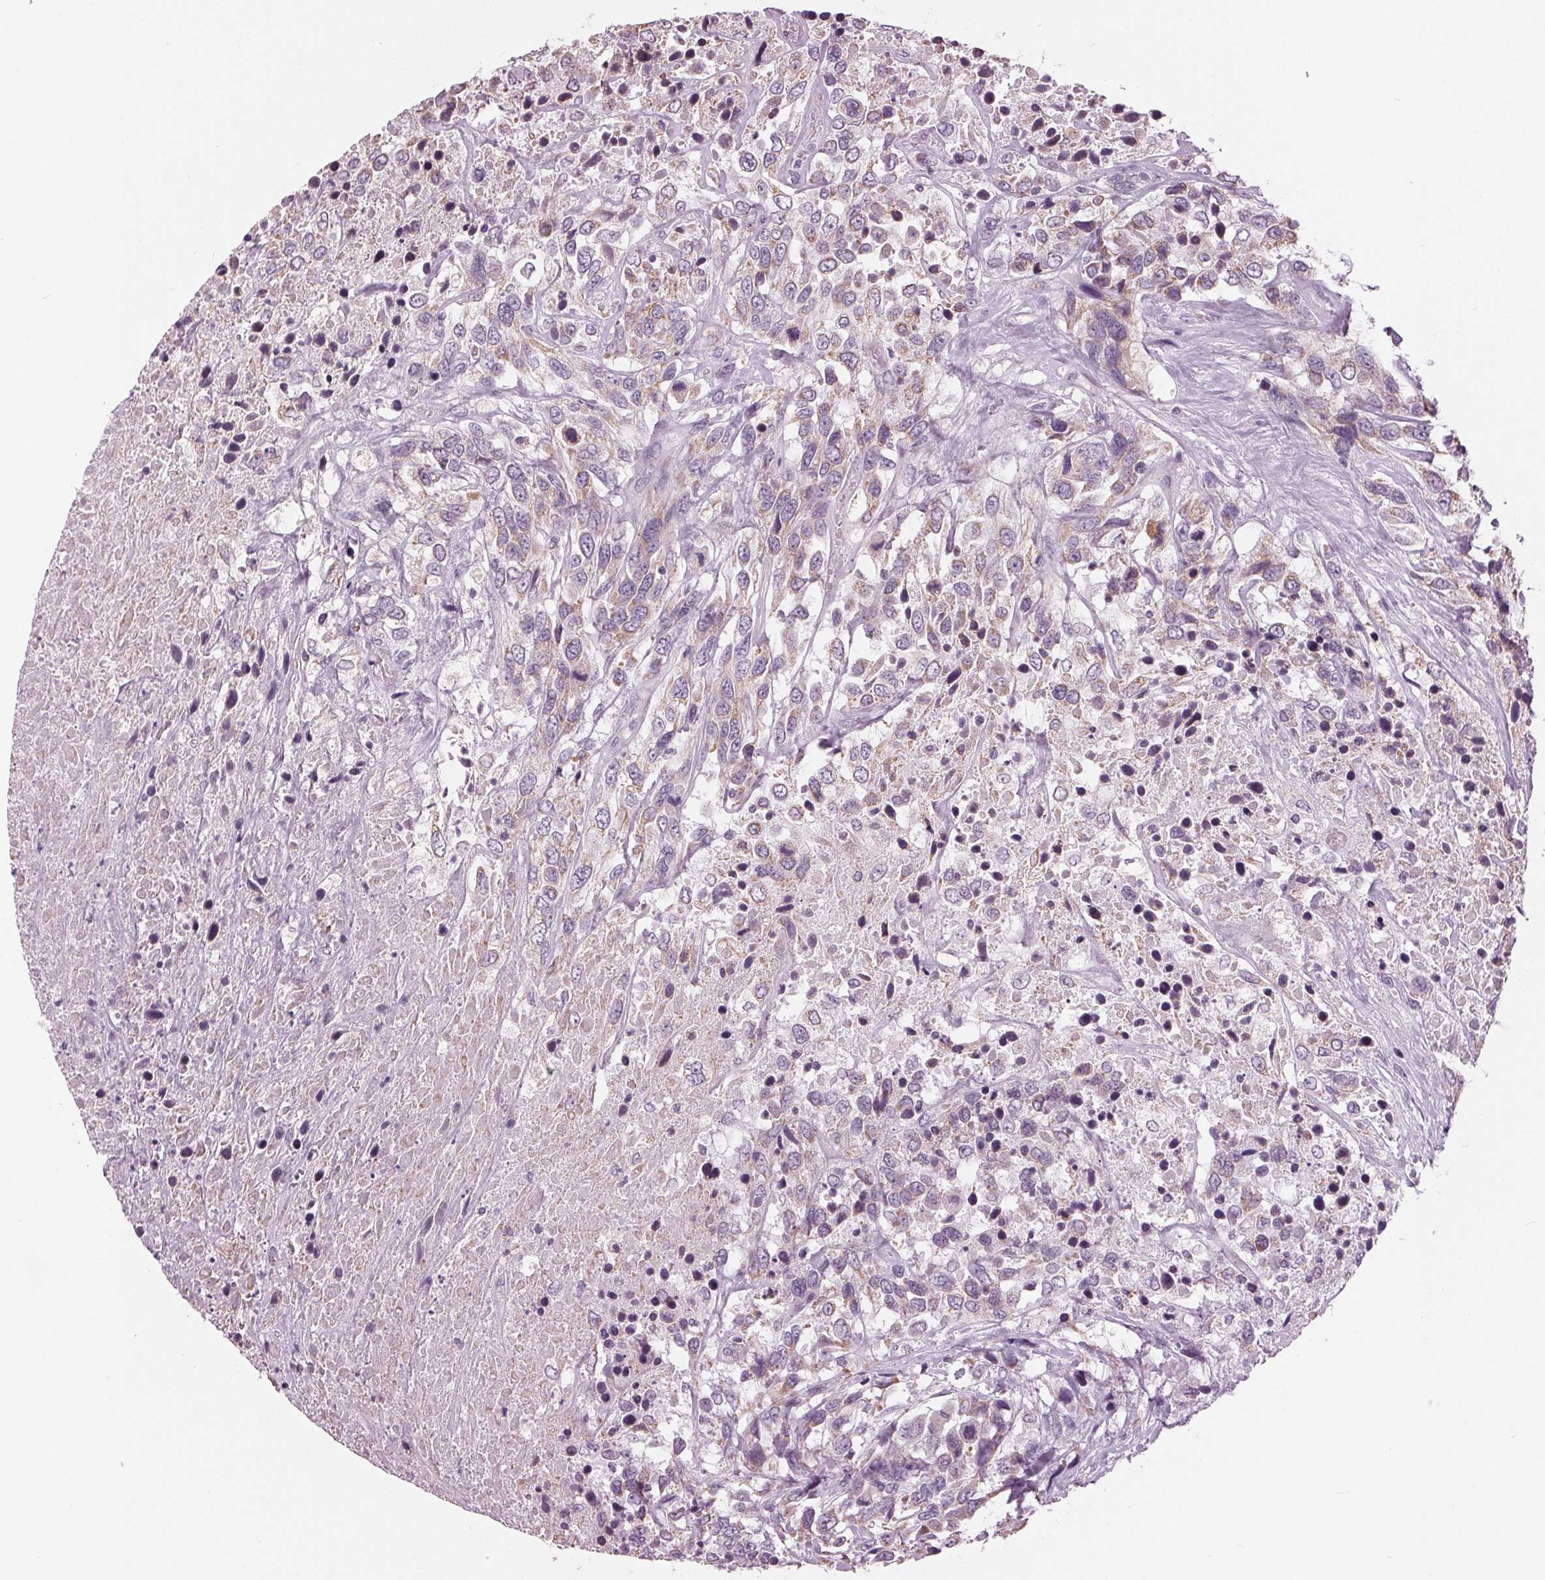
{"staining": {"intensity": "weak", "quantity": "<25%", "location": "cytoplasmic/membranous"}, "tissue": "urothelial cancer", "cell_type": "Tumor cells", "image_type": "cancer", "snomed": [{"axis": "morphology", "description": "Urothelial carcinoma, High grade"}, {"axis": "topography", "description": "Urinary bladder"}], "caption": "DAB immunohistochemical staining of urothelial cancer shows no significant expression in tumor cells.", "gene": "SAMD4A", "patient": {"sex": "female", "age": 70}}